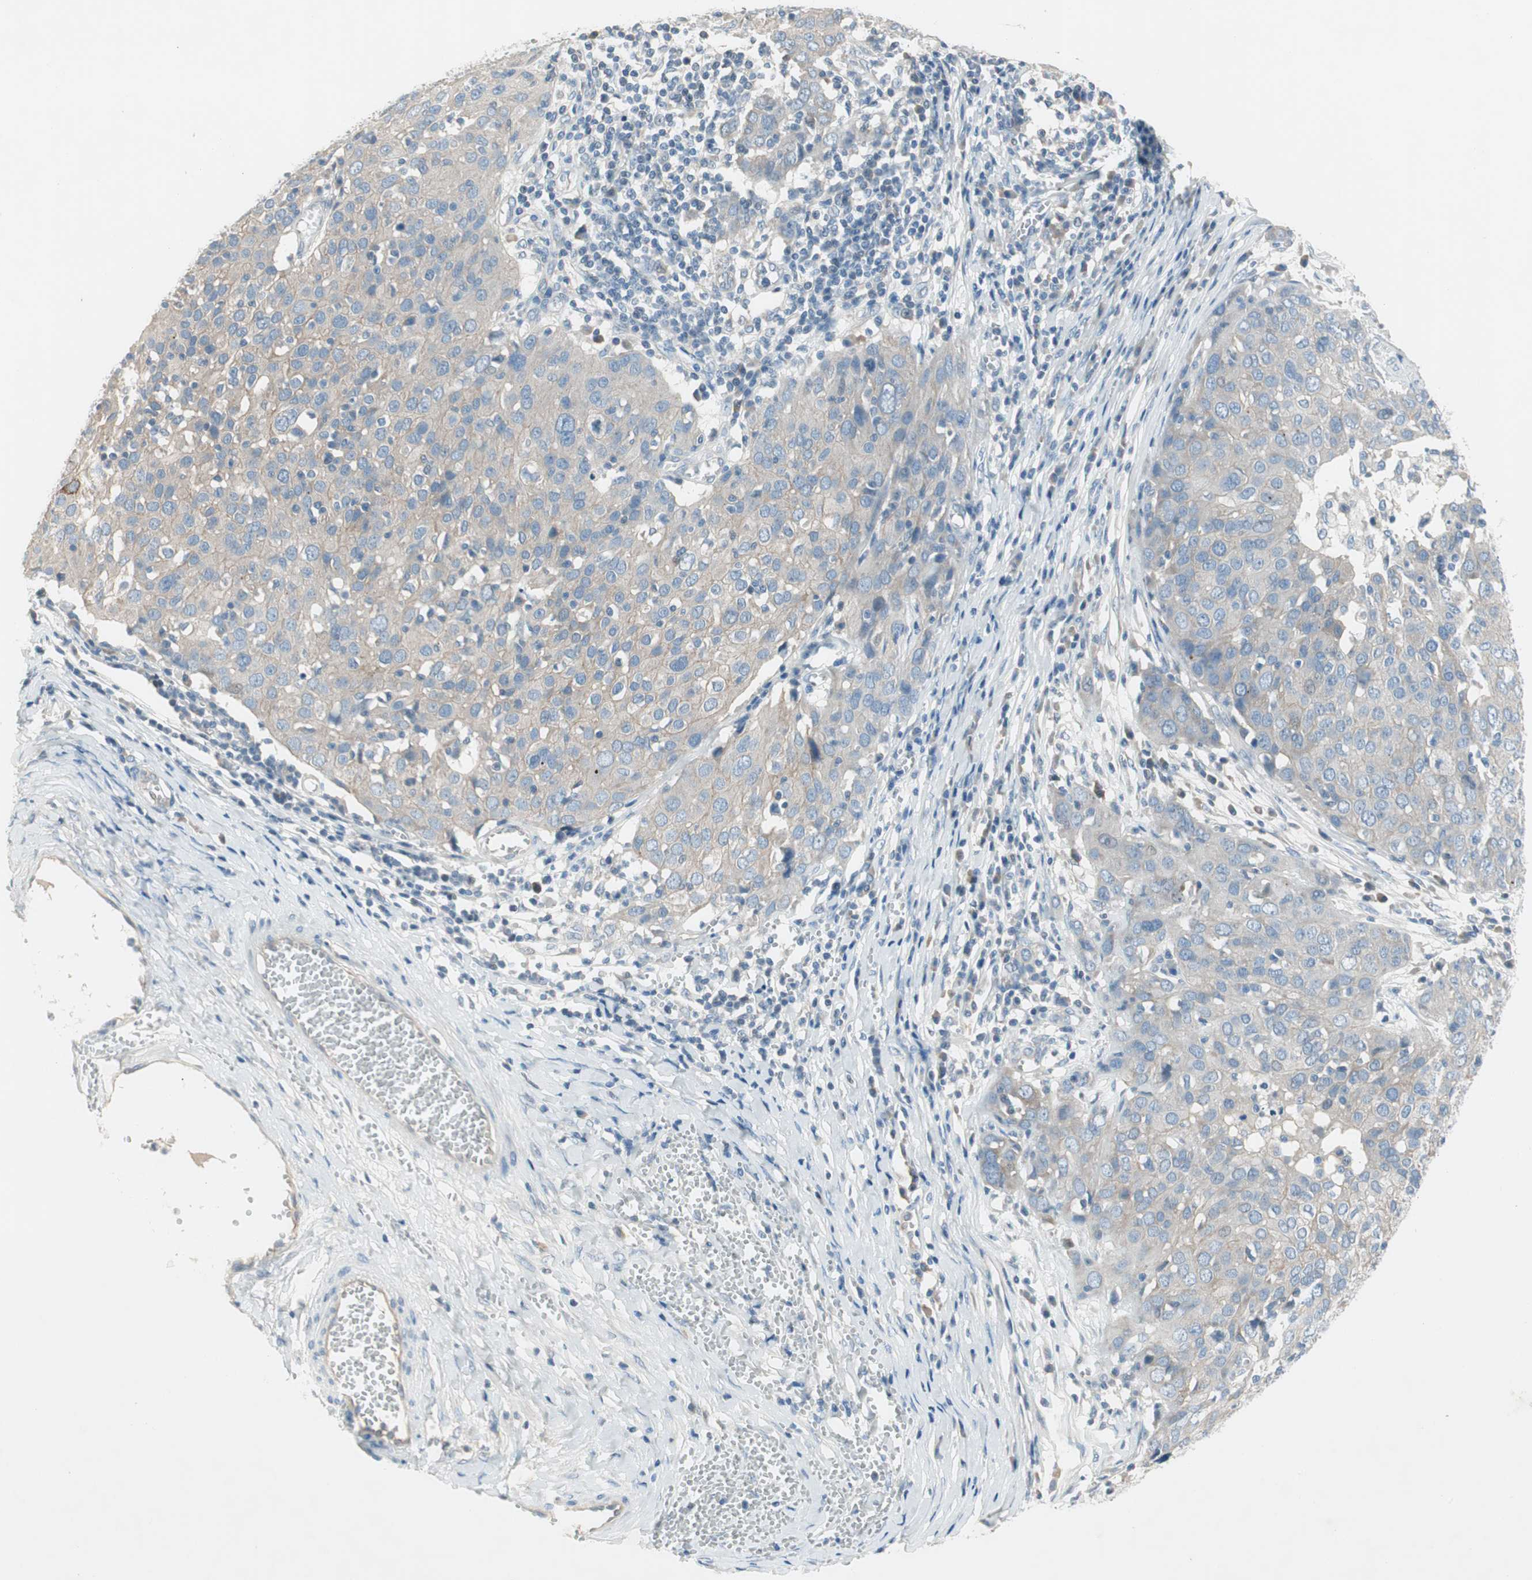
{"staining": {"intensity": "weak", "quantity": "<25%", "location": "cytoplasmic/membranous"}, "tissue": "ovarian cancer", "cell_type": "Tumor cells", "image_type": "cancer", "snomed": [{"axis": "morphology", "description": "Carcinoma, endometroid"}, {"axis": "topography", "description": "Ovary"}], "caption": "DAB immunohistochemical staining of endometroid carcinoma (ovarian) displays no significant expression in tumor cells. (DAB immunohistochemistry (IHC) visualized using brightfield microscopy, high magnification).", "gene": "PRRG4", "patient": {"sex": "female", "age": 50}}